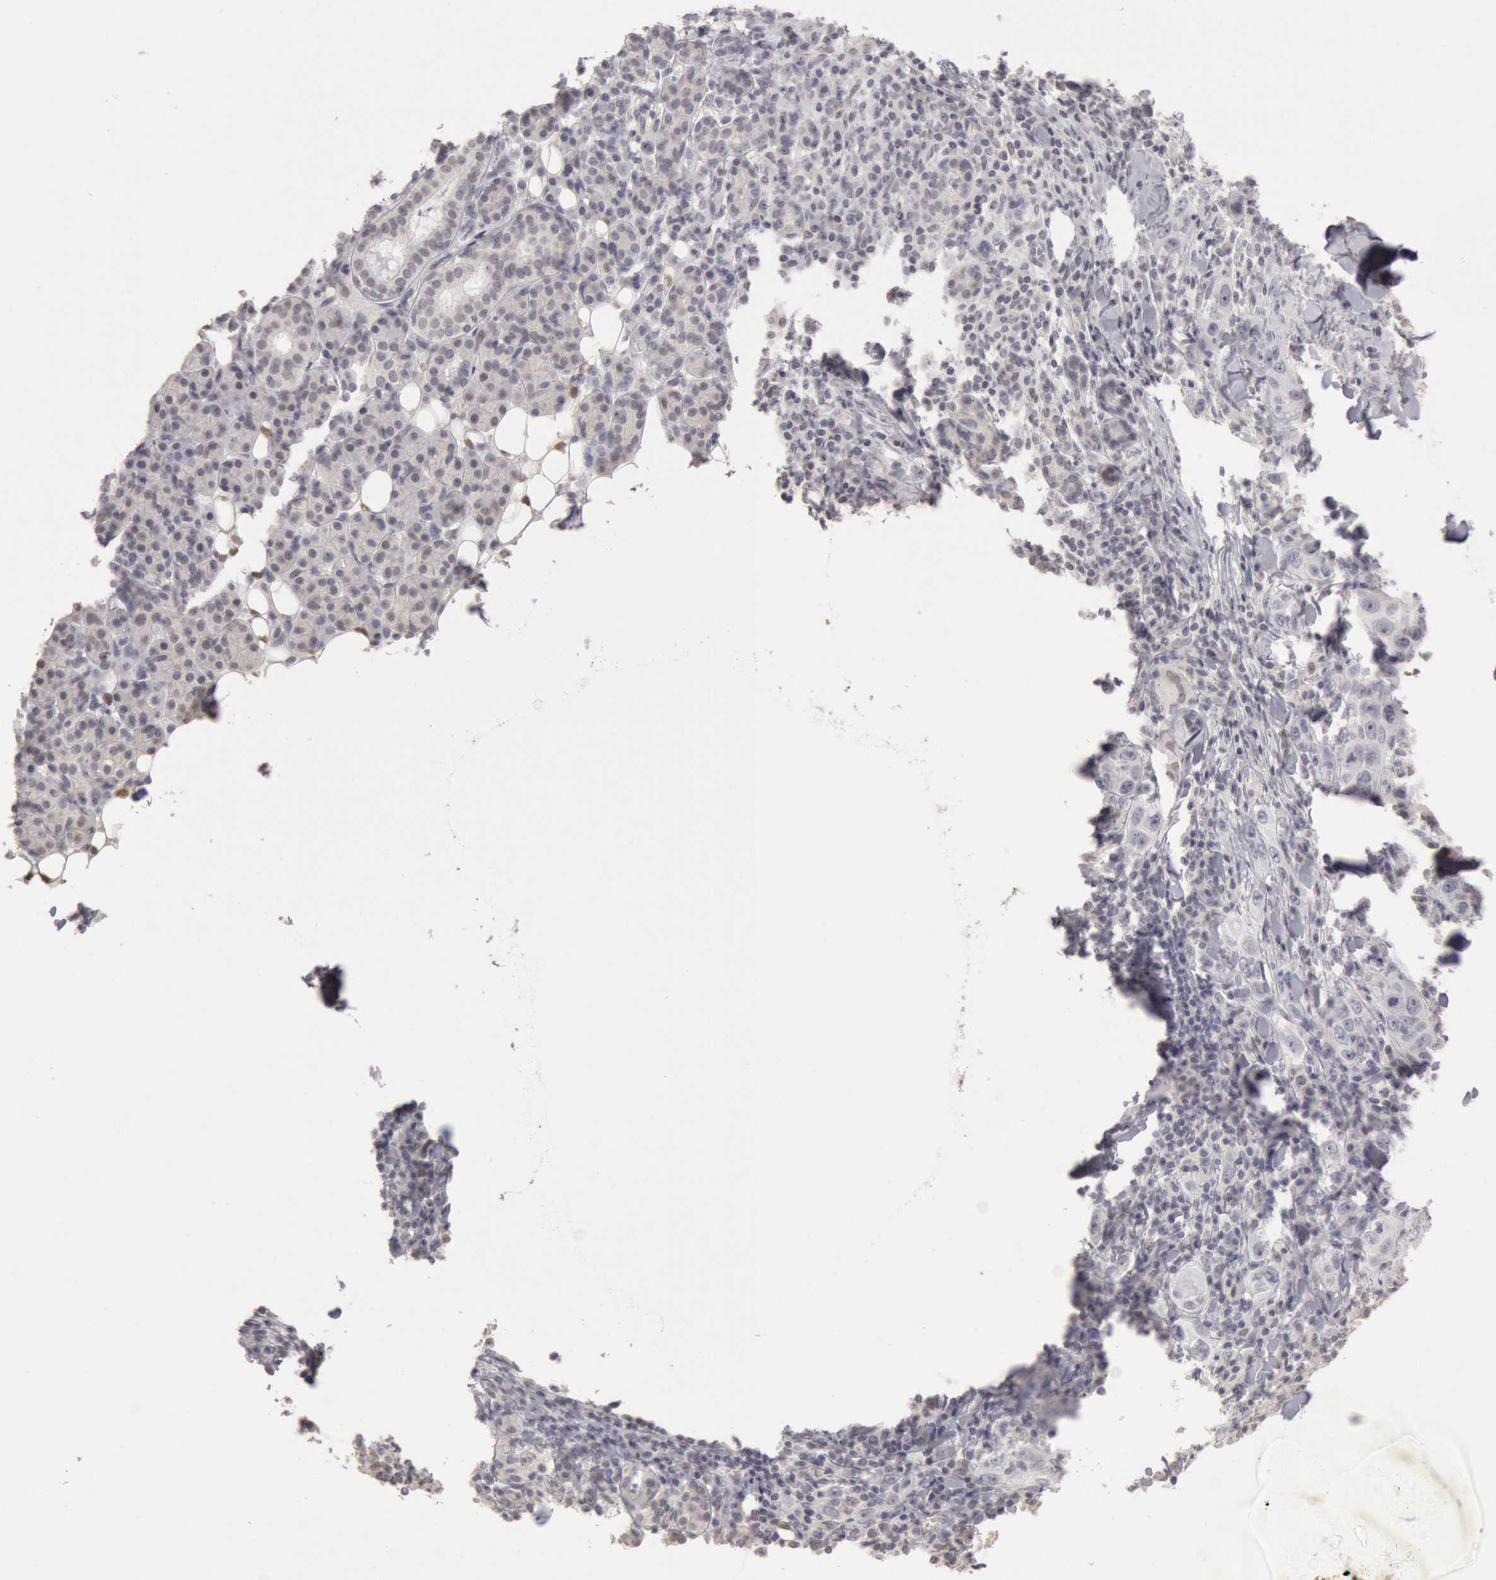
{"staining": {"intensity": "negative", "quantity": "none", "location": "none"}, "tissue": "skin cancer", "cell_type": "Tumor cells", "image_type": "cancer", "snomed": [{"axis": "morphology", "description": "Squamous cell carcinoma, NOS"}, {"axis": "topography", "description": "Skin"}], "caption": "Tumor cells are negative for brown protein staining in skin cancer. Nuclei are stained in blue.", "gene": "RIMBP3C", "patient": {"sex": "male", "age": 84}}